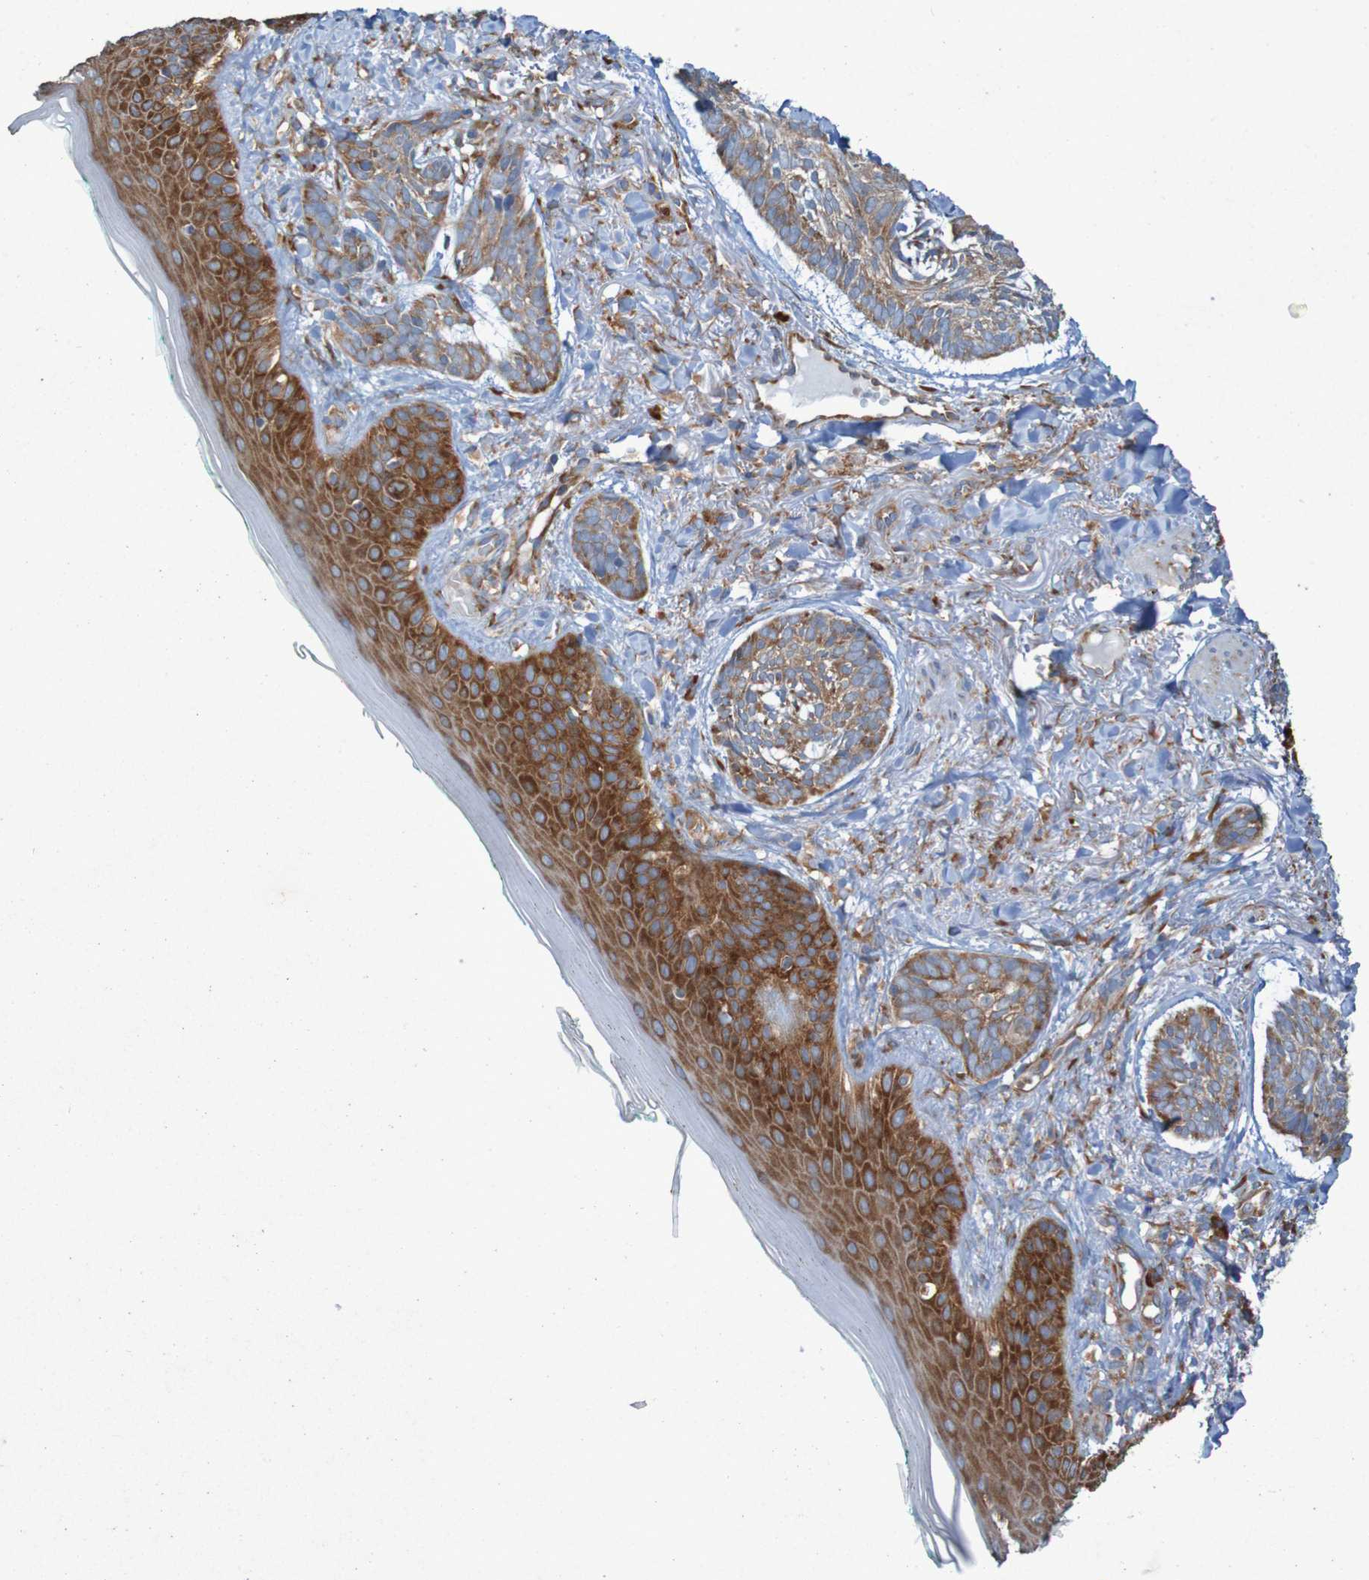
{"staining": {"intensity": "moderate", "quantity": ">75%", "location": "cytoplasmic/membranous"}, "tissue": "skin cancer", "cell_type": "Tumor cells", "image_type": "cancer", "snomed": [{"axis": "morphology", "description": "Basal cell carcinoma"}, {"axis": "topography", "description": "Skin"}], "caption": "Skin basal cell carcinoma stained for a protein (brown) shows moderate cytoplasmic/membranous positive positivity in approximately >75% of tumor cells.", "gene": "RPL10", "patient": {"sex": "male", "age": 43}}